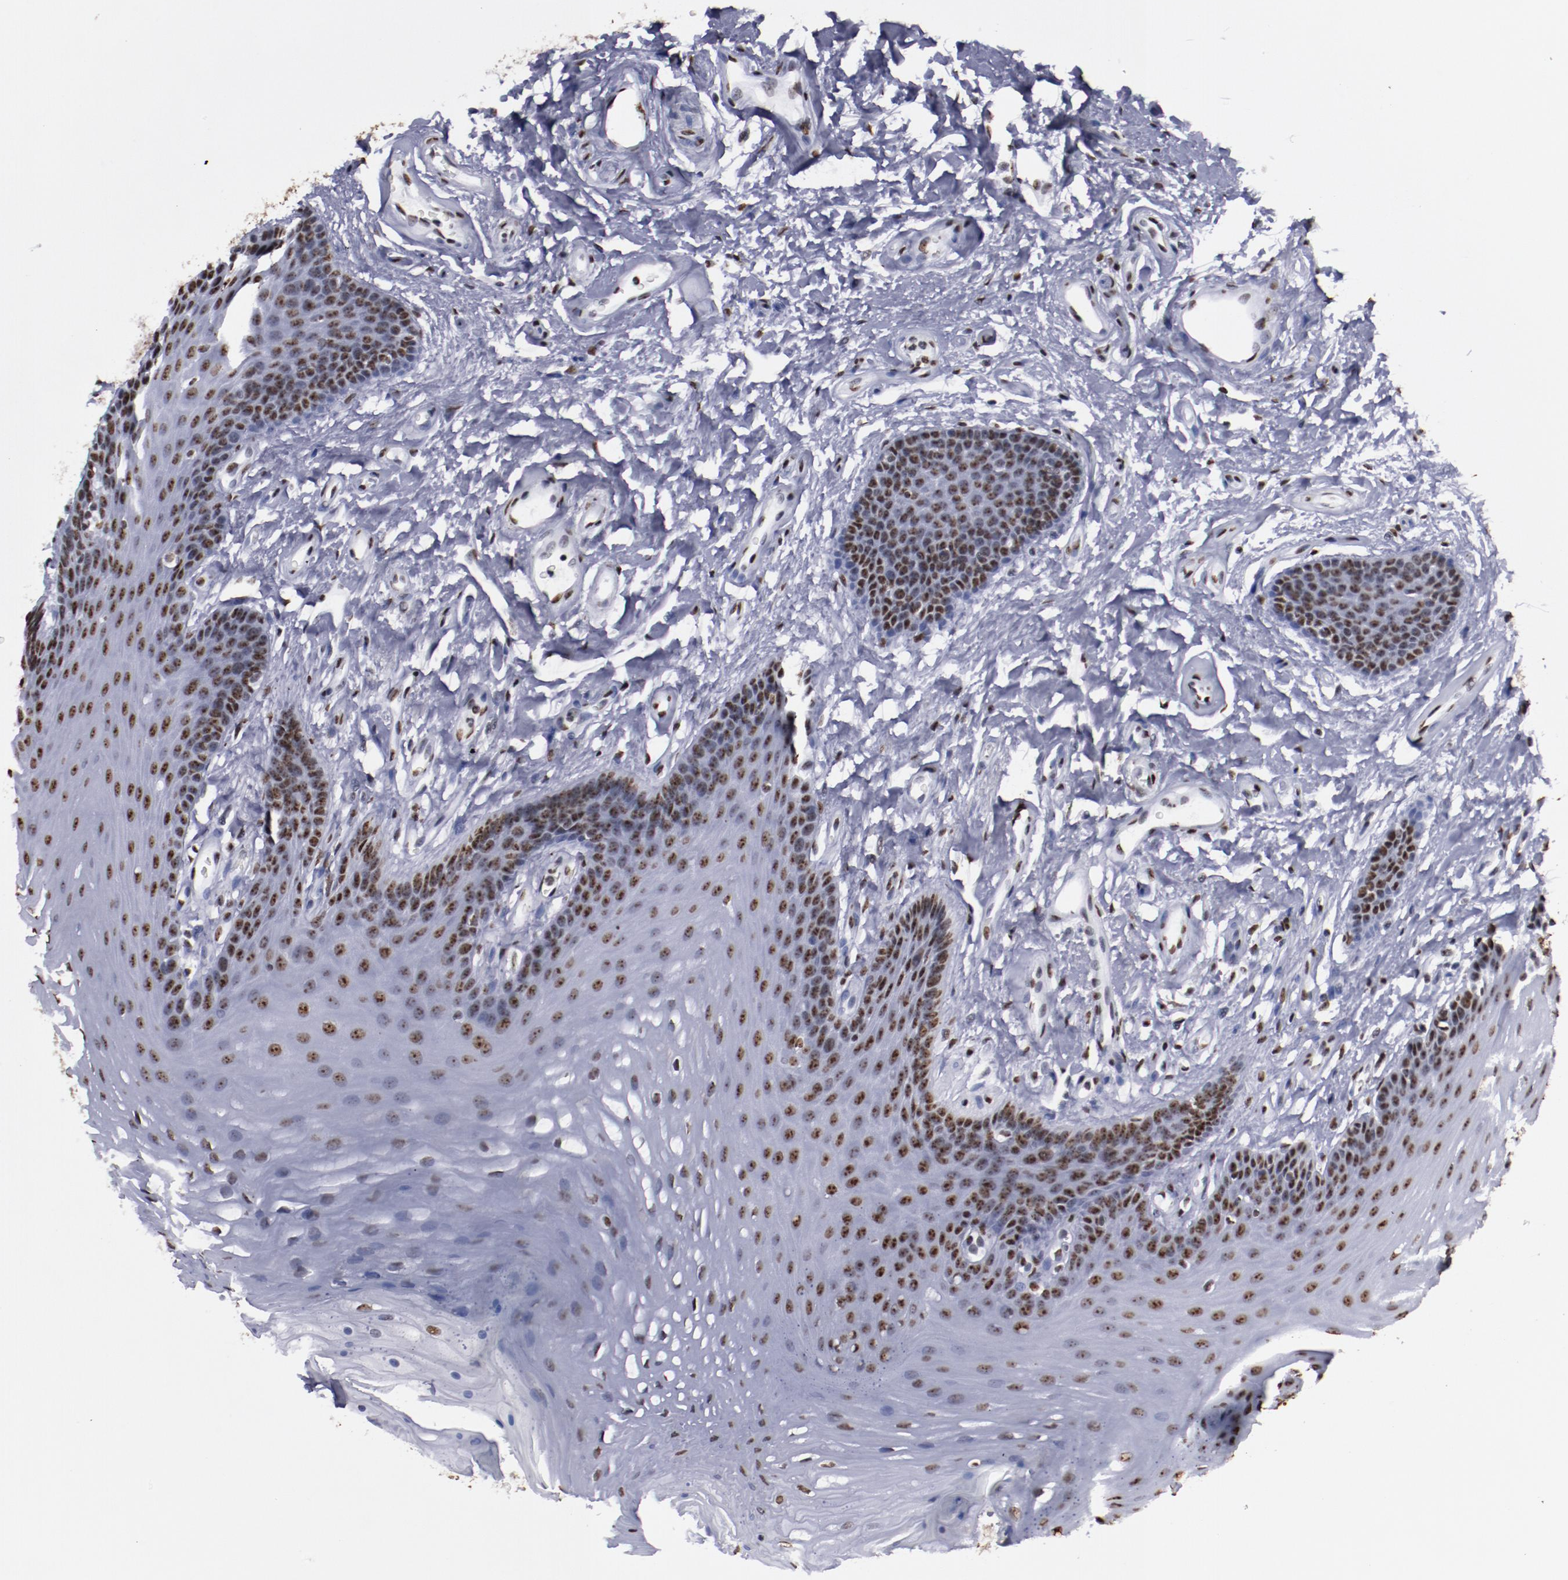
{"staining": {"intensity": "strong", "quantity": ">75%", "location": "nuclear"}, "tissue": "oral mucosa", "cell_type": "Squamous epithelial cells", "image_type": "normal", "snomed": [{"axis": "morphology", "description": "Normal tissue, NOS"}, {"axis": "topography", "description": "Oral tissue"}], "caption": "A brown stain labels strong nuclear positivity of a protein in squamous epithelial cells of normal human oral mucosa. The staining was performed using DAB, with brown indicating positive protein expression. Nuclei are stained blue with hematoxylin.", "gene": "HNRNPA1L3", "patient": {"sex": "male", "age": 62}}